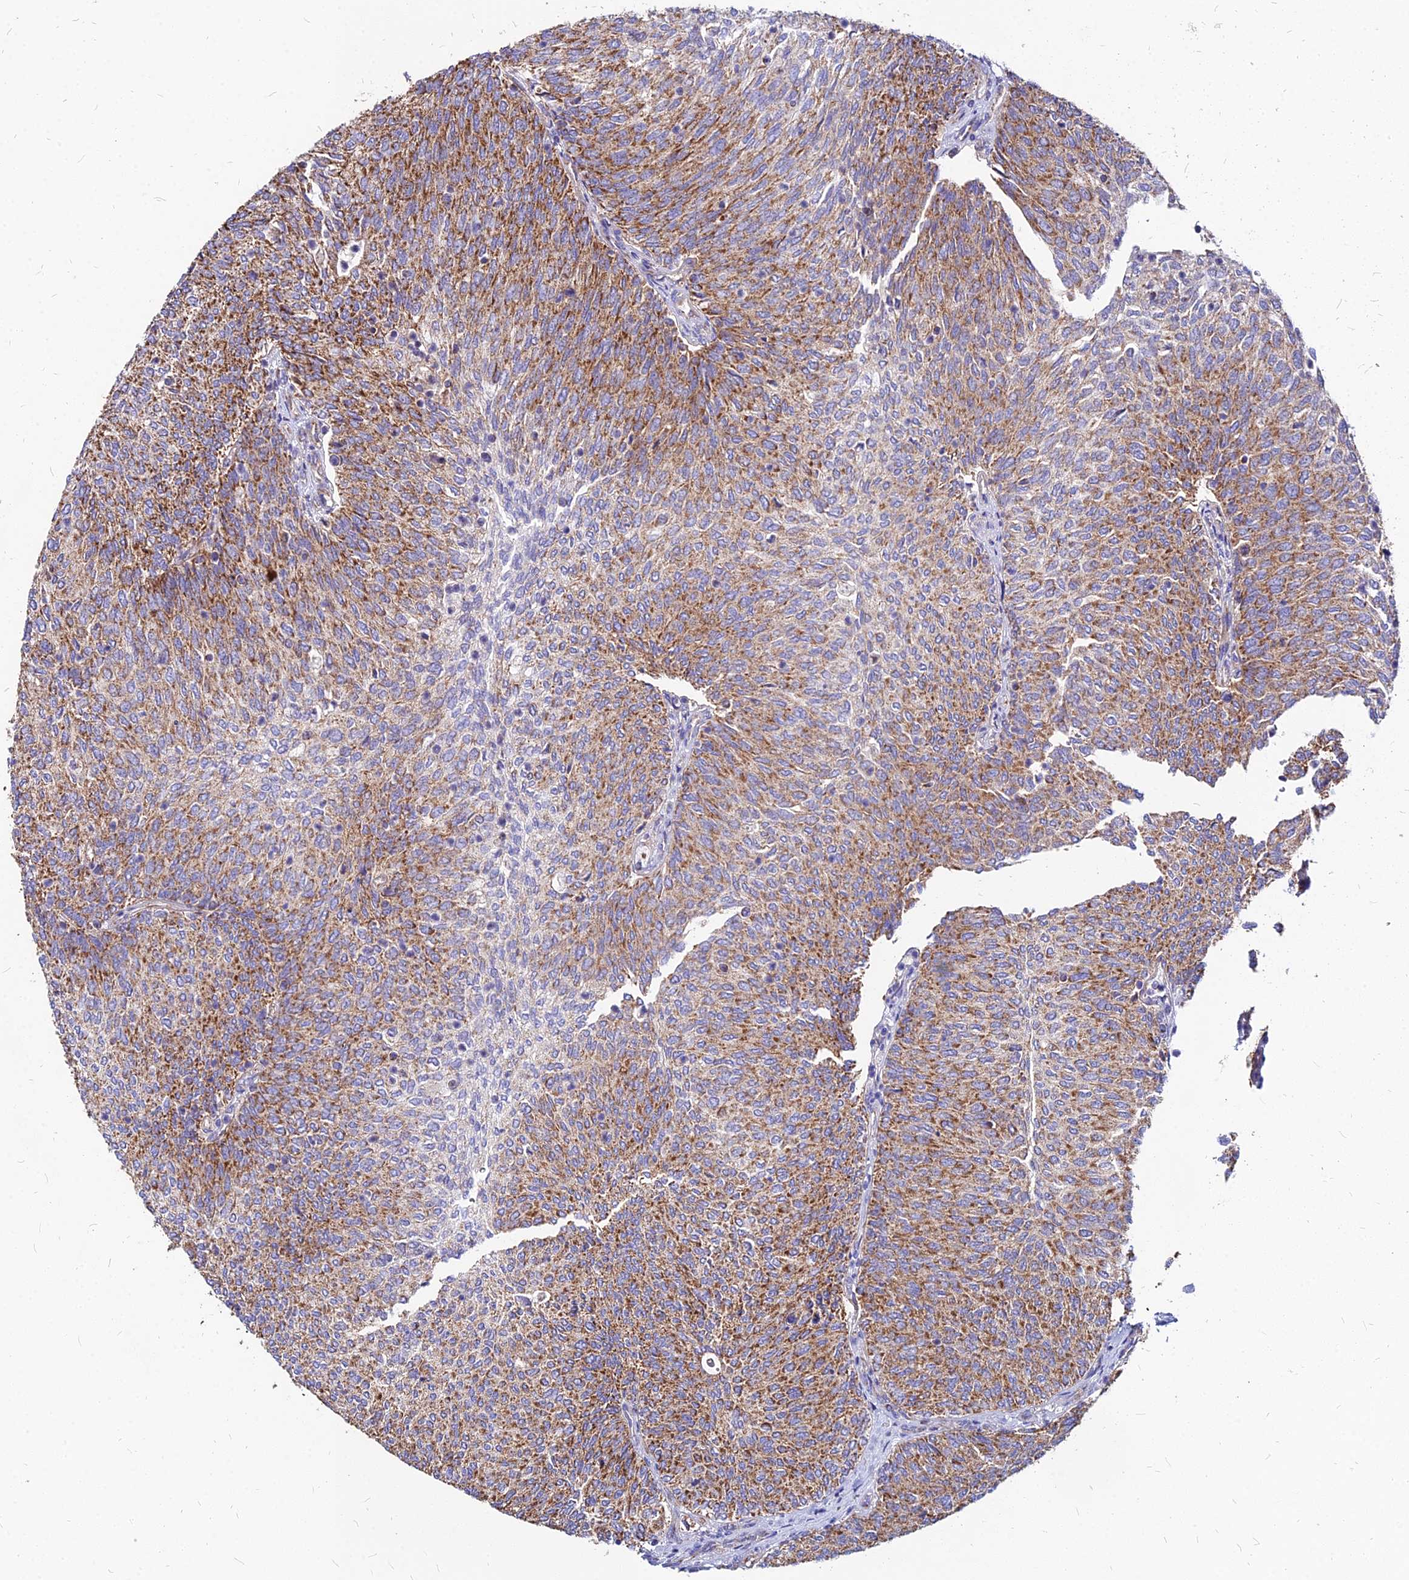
{"staining": {"intensity": "strong", "quantity": ">75%", "location": "cytoplasmic/membranous"}, "tissue": "urothelial cancer", "cell_type": "Tumor cells", "image_type": "cancer", "snomed": [{"axis": "morphology", "description": "Urothelial carcinoma, High grade"}, {"axis": "topography", "description": "Urinary bladder"}], "caption": "The histopathology image displays staining of urothelial cancer, revealing strong cytoplasmic/membranous protein expression (brown color) within tumor cells.", "gene": "DLD", "patient": {"sex": "female", "age": 79}}